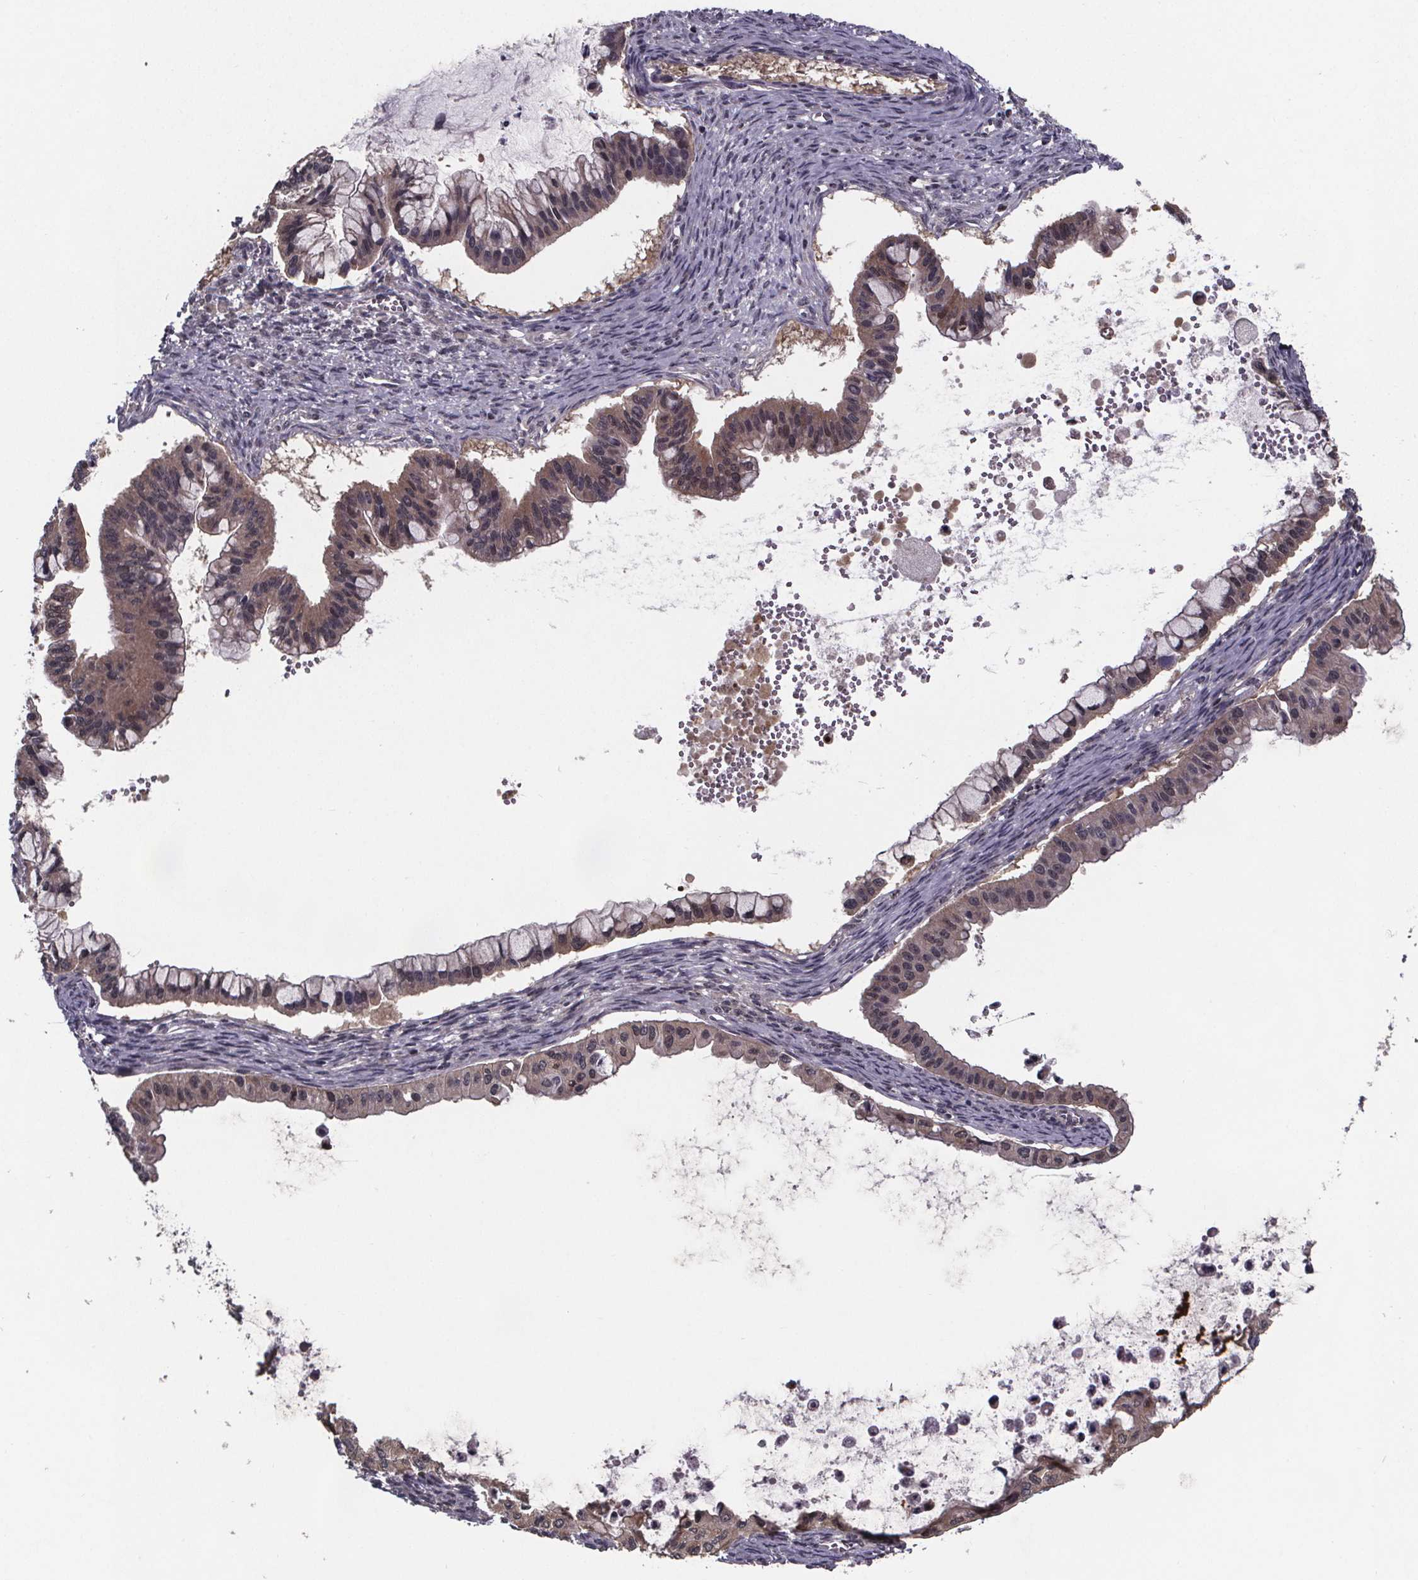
{"staining": {"intensity": "weak", "quantity": ">75%", "location": "cytoplasmic/membranous,nuclear"}, "tissue": "ovarian cancer", "cell_type": "Tumor cells", "image_type": "cancer", "snomed": [{"axis": "morphology", "description": "Cystadenocarcinoma, mucinous, NOS"}, {"axis": "topography", "description": "Ovary"}], "caption": "Ovarian cancer was stained to show a protein in brown. There is low levels of weak cytoplasmic/membranous and nuclear staining in about >75% of tumor cells.", "gene": "FN3KRP", "patient": {"sex": "female", "age": 72}}